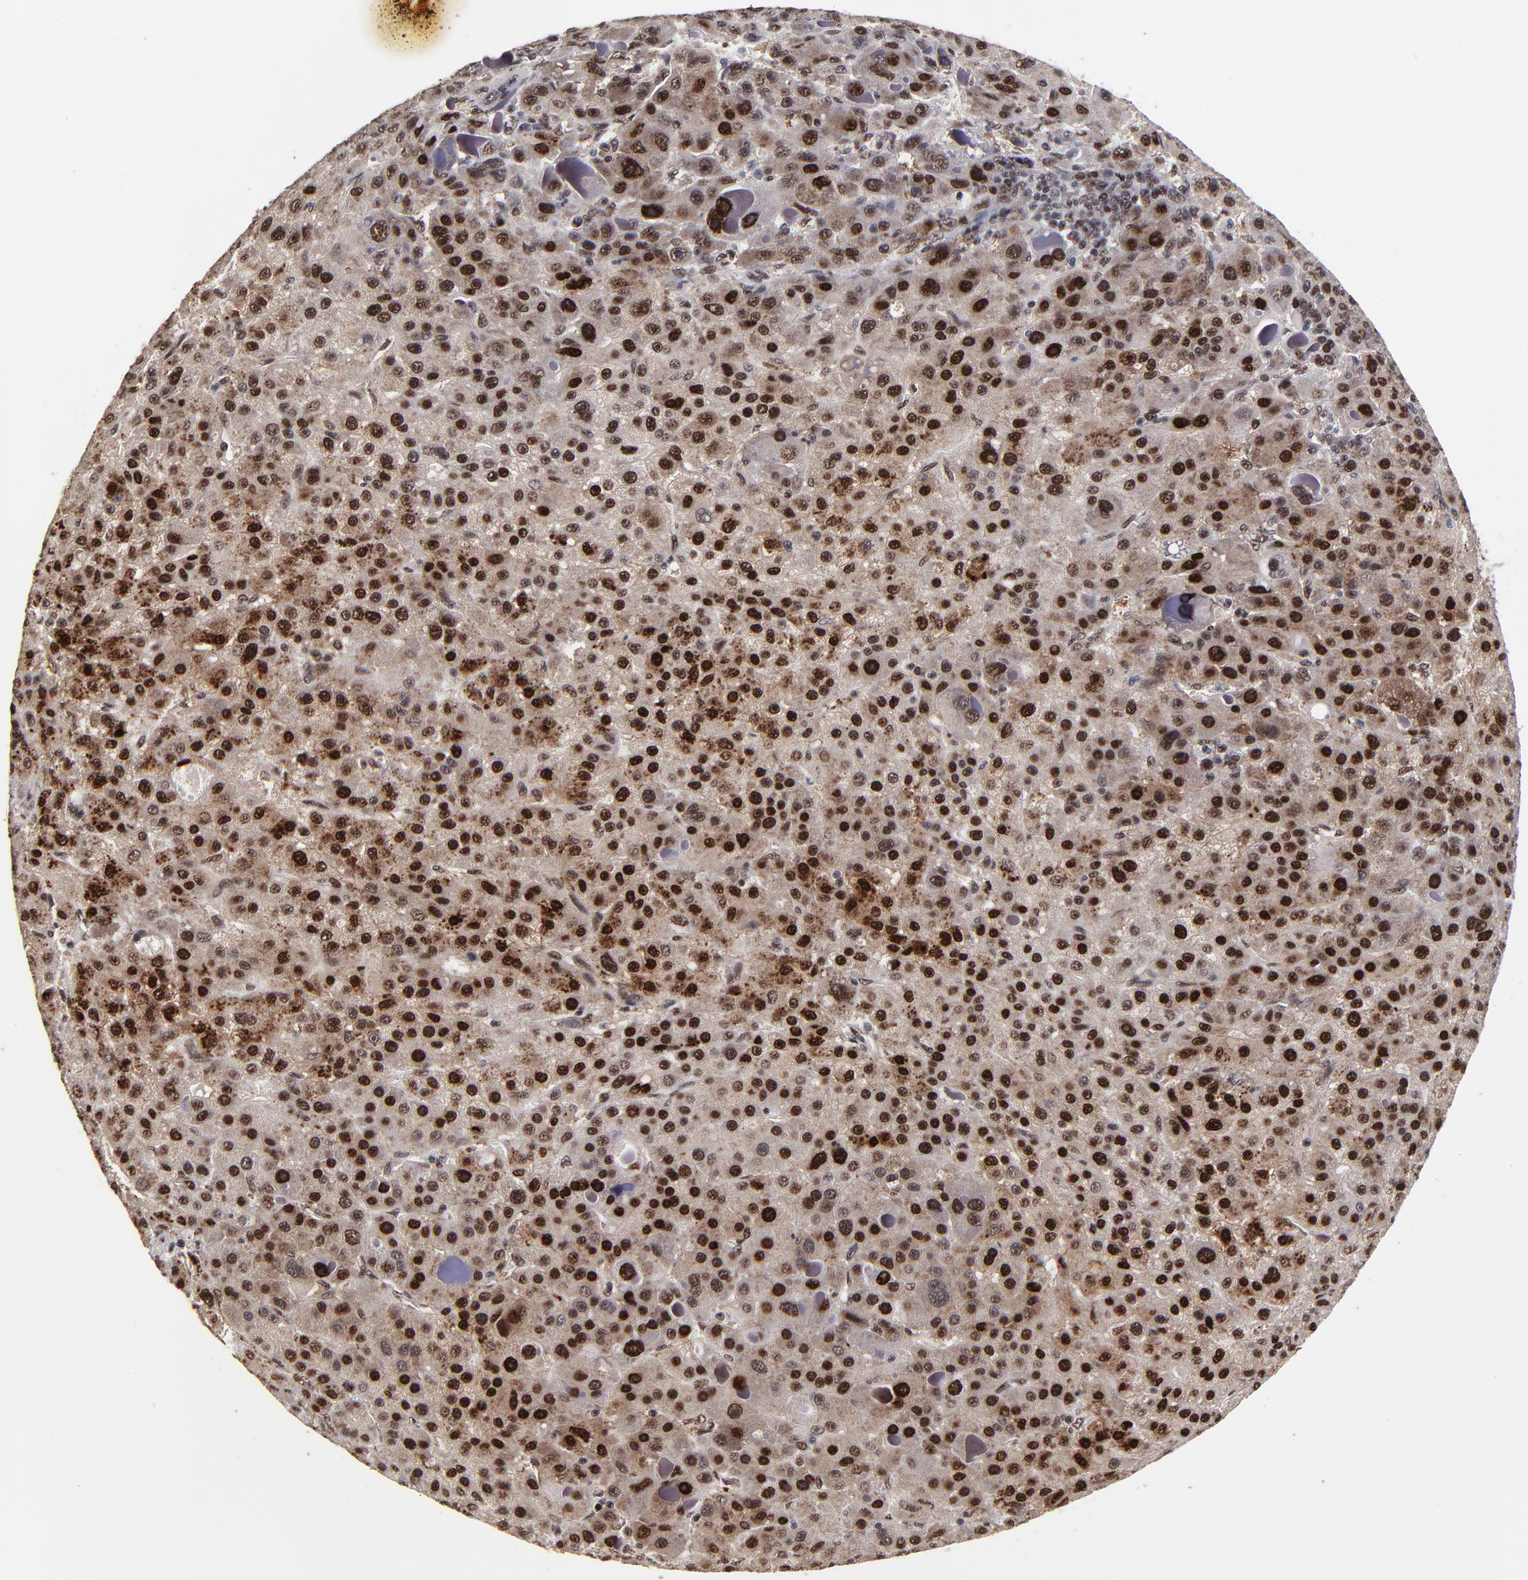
{"staining": {"intensity": "strong", "quantity": ">75%", "location": "cytoplasmic/membranous,nuclear"}, "tissue": "liver cancer", "cell_type": "Tumor cells", "image_type": "cancer", "snomed": [{"axis": "morphology", "description": "Carcinoma, Hepatocellular, NOS"}, {"axis": "topography", "description": "Liver"}], "caption": "Immunohistochemical staining of liver hepatocellular carcinoma displays high levels of strong cytoplasmic/membranous and nuclear protein expression in approximately >75% of tumor cells.", "gene": "RBM22", "patient": {"sex": "male", "age": 76}}